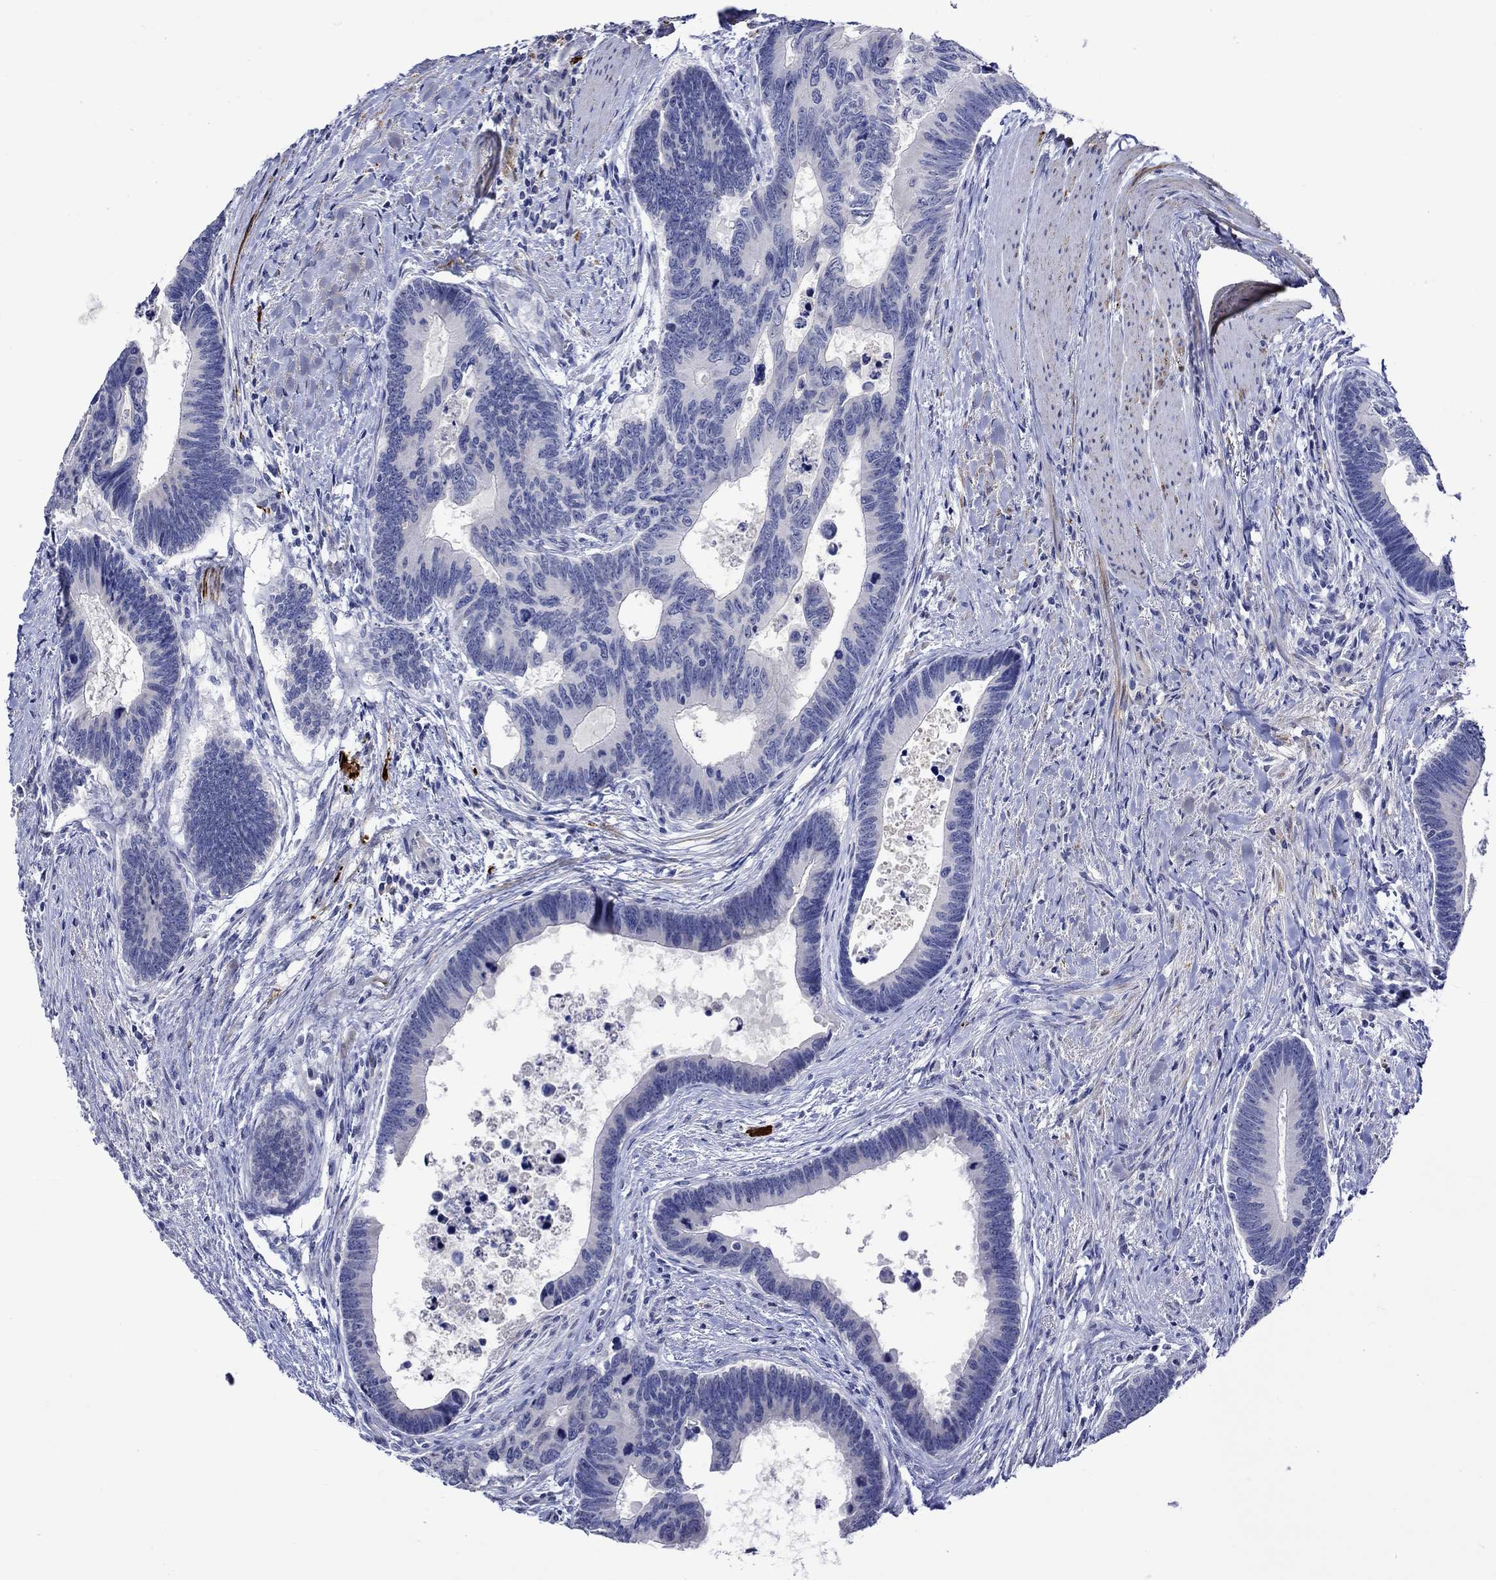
{"staining": {"intensity": "negative", "quantity": "none", "location": "none"}, "tissue": "colorectal cancer", "cell_type": "Tumor cells", "image_type": "cancer", "snomed": [{"axis": "morphology", "description": "Adenocarcinoma, NOS"}, {"axis": "topography", "description": "Colon"}], "caption": "Tumor cells show no significant expression in colorectal cancer (adenocarcinoma).", "gene": "CRYAB", "patient": {"sex": "female", "age": 77}}